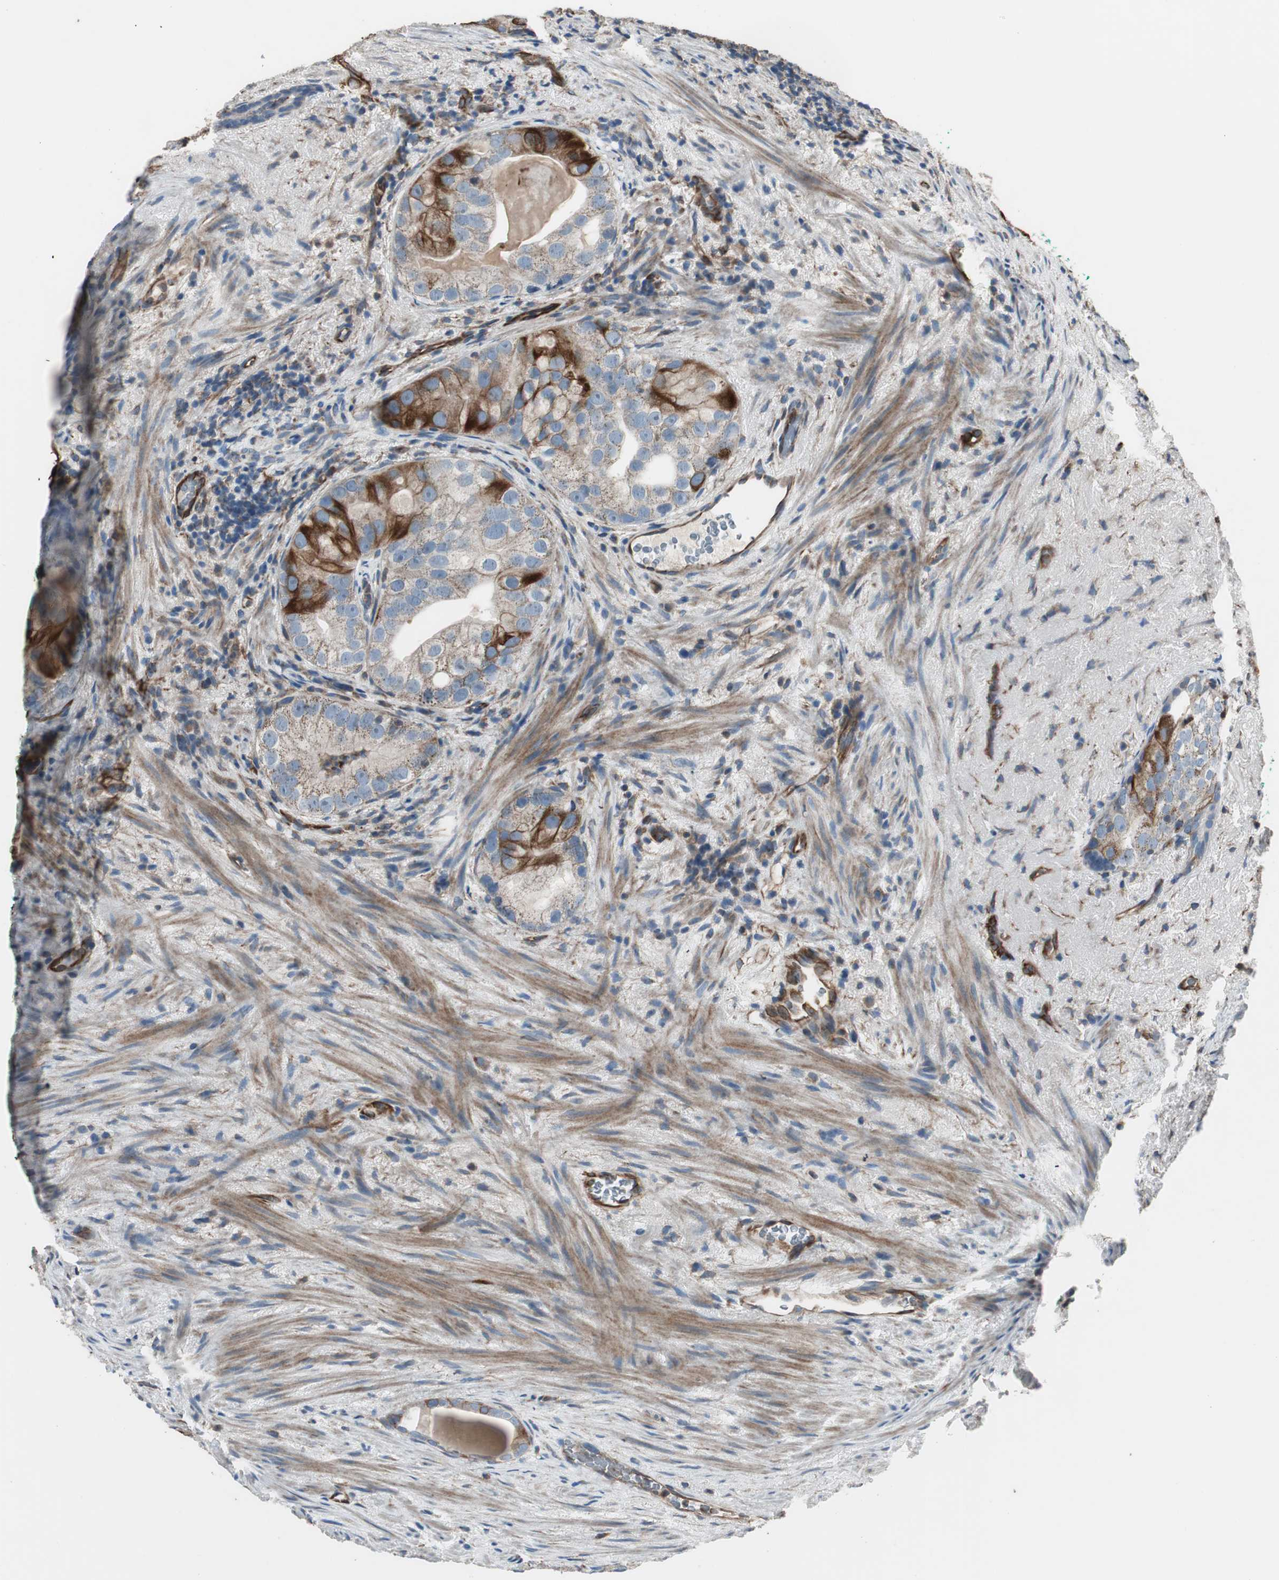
{"staining": {"intensity": "strong", "quantity": "<25%", "location": "cytoplasmic/membranous"}, "tissue": "prostate cancer", "cell_type": "Tumor cells", "image_type": "cancer", "snomed": [{"axis": "morphology", "description": "Adenocarcinoma, High grade"}, {"axis": "topography", "description": "Prostate"}], "caption": "IHC of human prostate adenocarcinoma (high-grade) shows medium levels of strong cytoplasmic/membranous positivity in about <25% of tumor cells. (DAB IHC, brown staining for protein, blue staining for nuclei).", "gene": "SRCIN1", "patient": {"sex": "male", "age": 66}}